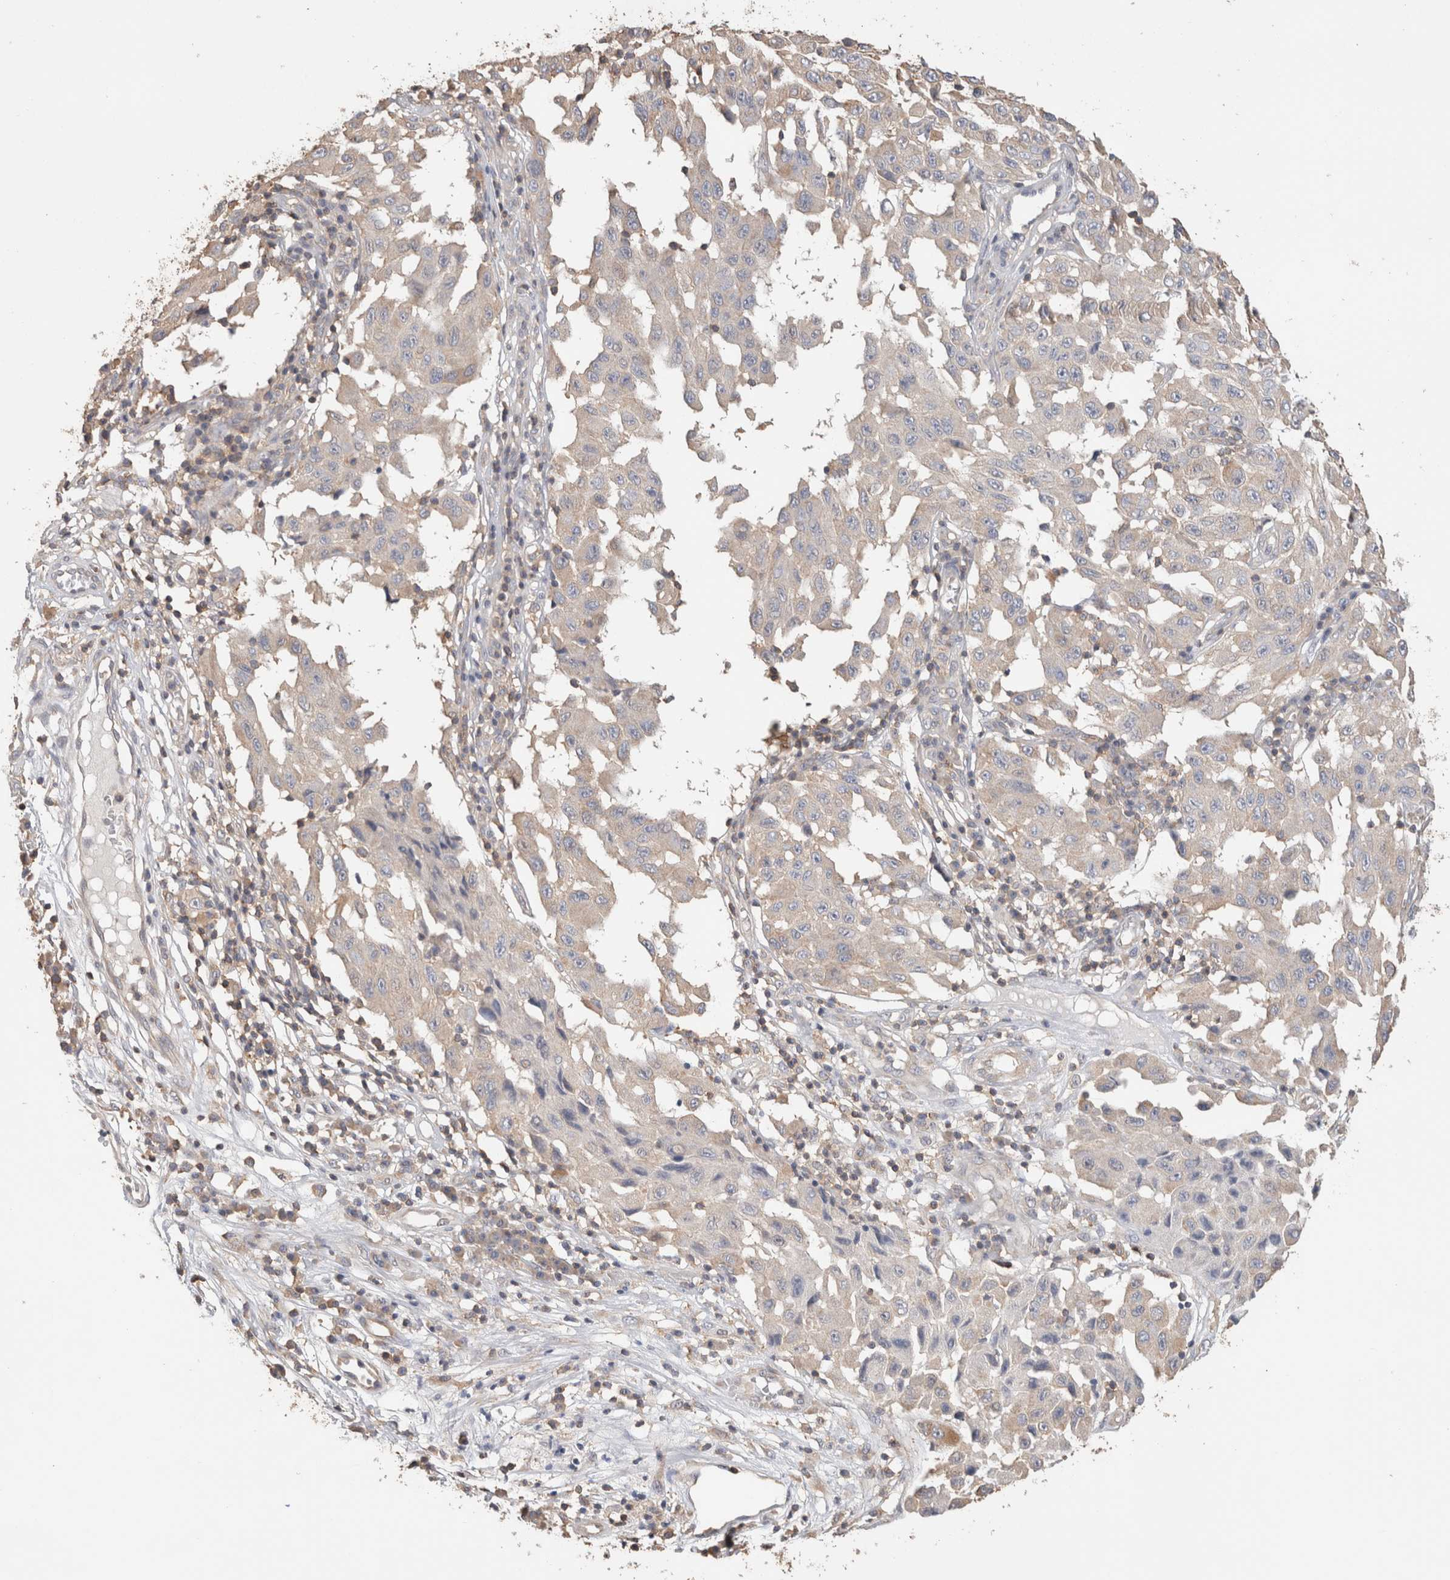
{"staining": {"intensity": "weak", "quantity": "<25%", "location": "cytoplasmic/membranous"}, "tissue": "melanoma", "cell_type": "Tumor cells", "image_type": "cancer", "snomed": [{"axis": "morphology", "description": "Malignant melanoma, NOS"}, {"axis": "topography", "description": "Skin"}], "caption": "An image of human melanoma is negative for staining in tumor cells. The staining is performed using DAB brown chromogen with nuclei counter-stained in using hematoxylin.", "gene": "CFAP418", "patient": {"sex": "male", "age": 30}}